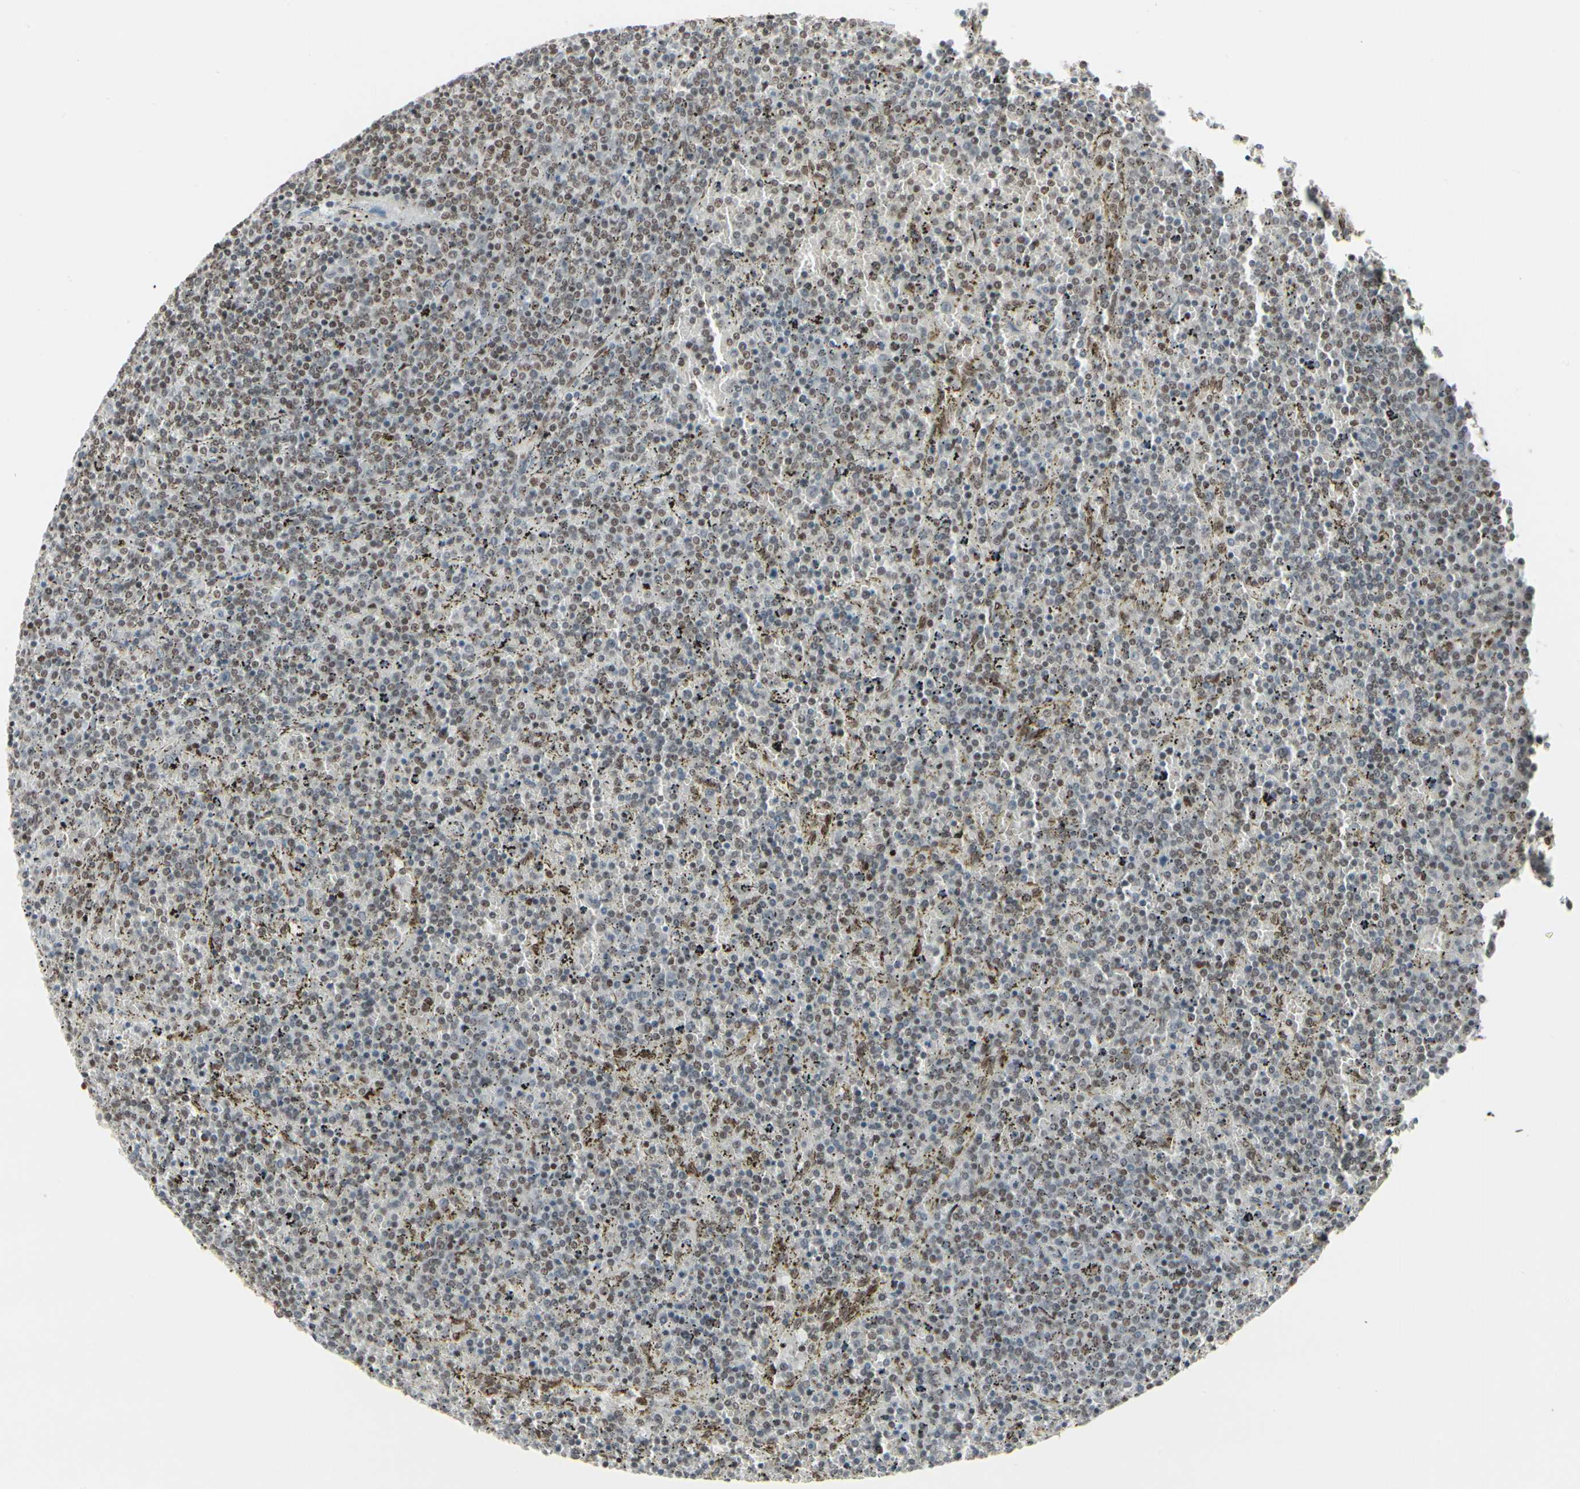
{"staining": {"intensity": "moderate", "quantity": ">75%", "location": "nuclear"}, "tissue": "lymphoma", "cell_type": "Tumor cells", "image_type": "cancer", "snomed": [{"axis": "morphology", "description": "Malignant lymphoma, non-Hodgkin's type, Low grade"}, {"axis": "topography", "description": "Spleen"}], "caption": "Moderate nuclear protein expression is identified in approximately >75% of tumor cells in lymphoma.", "gene": "HMG20A", "patient": {"sex": "female", "age": 77}}